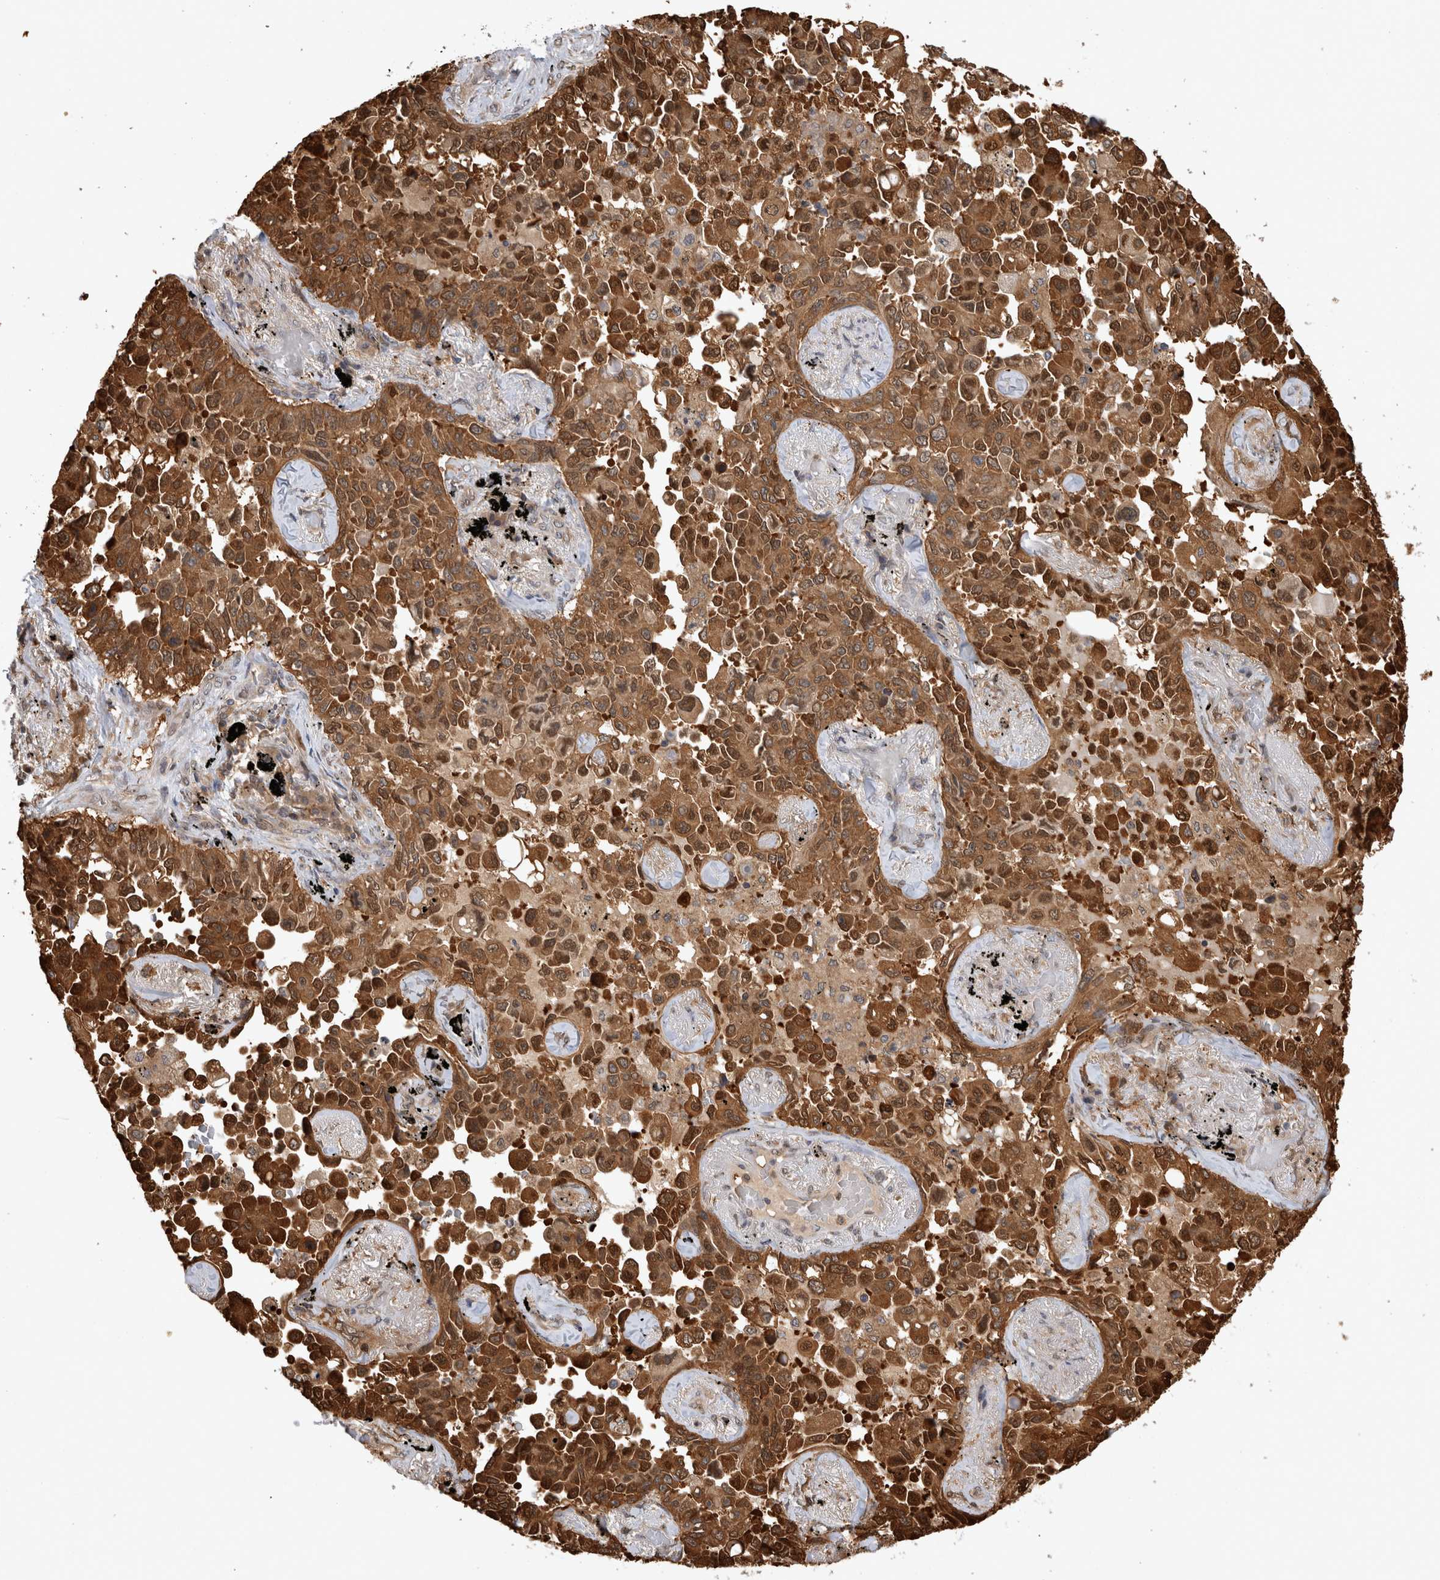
{"staining": {"intensity": "moderate", "quantity": ">75%", "location": "cytoplasmic/membranous,nuclear"}, "tissue": "lung cancer", "cell_type": "Tumor cells", "image_type": "cancer", "snomed": [{"axis": "morphology", "description": "Adenocarcinoma, NOS"}, {"axis": "topography", "description": "Lung"}], "caption": "Lung cancer stained for a protein (brown) shows moderate cytoplasmic/membranous and nuclear positive expression in about >75% of tumor cells.", "gene": "ASTN2", "patient": {"sex": "female", "age": 67}}